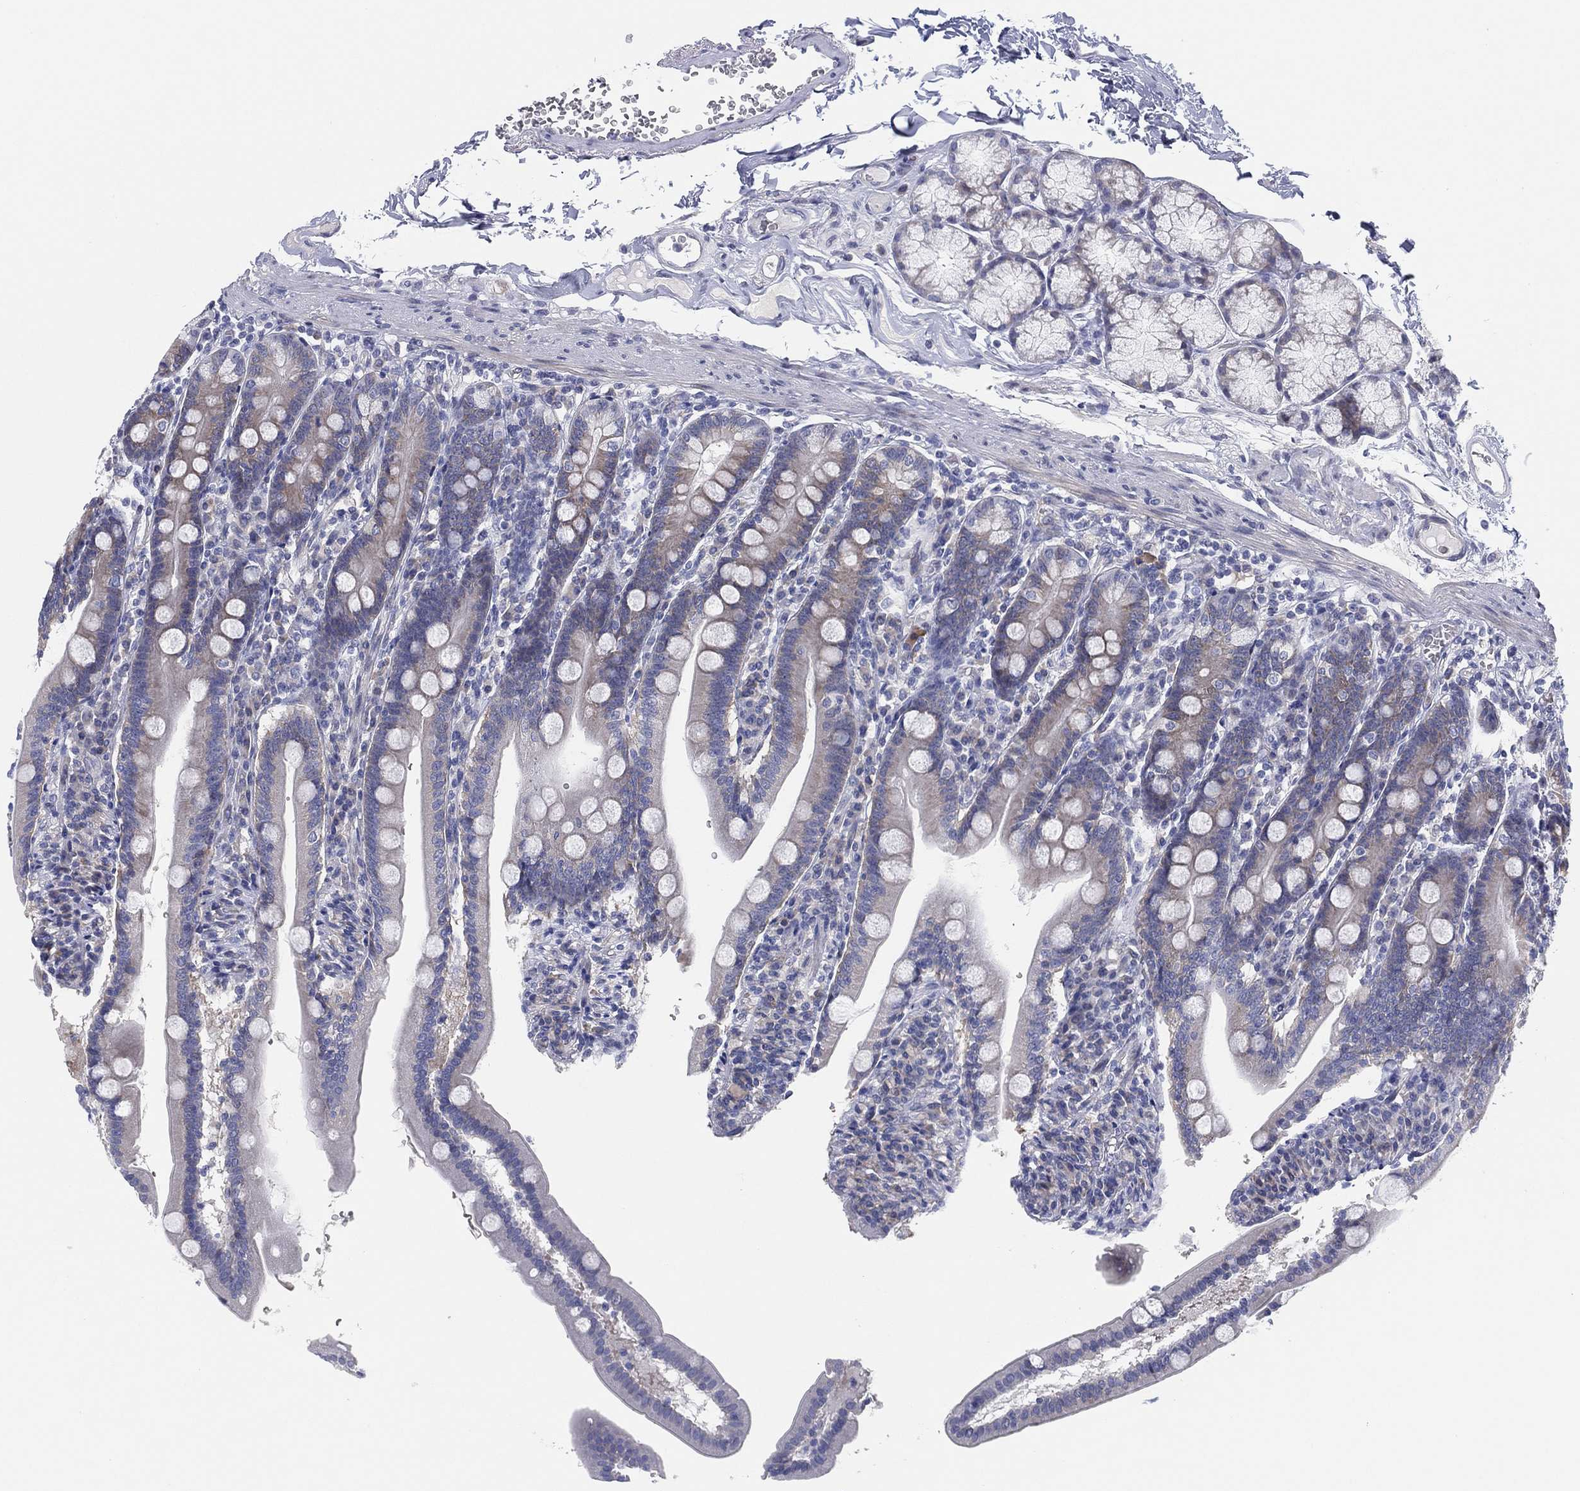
{"staining": {"intensity": "weak", "quantity": "<25%", "location": "cytoplasmic/membranous"}, "tissue": "duodenum", "cell_type": "Glandular cells", "image_type": "normal", "snomed": [{"axis": "morphology", "description": "Normal tissue, NOS"}, {"axis": "topography", "description": "Duodenum"}], "caption": "This photomicrograph is of normal duodenum stained with immunohistochemistry (IHC) to label a protein in brown with the nuclei are counter-stained blue. There is no staining in glandular cells. (DAB (3,3'-diaminobenzidine) immunohistochemistry with hematoxylin counter stain).", "gene": "HEATR4", "patient": {"sex": "female", "age": 67}}